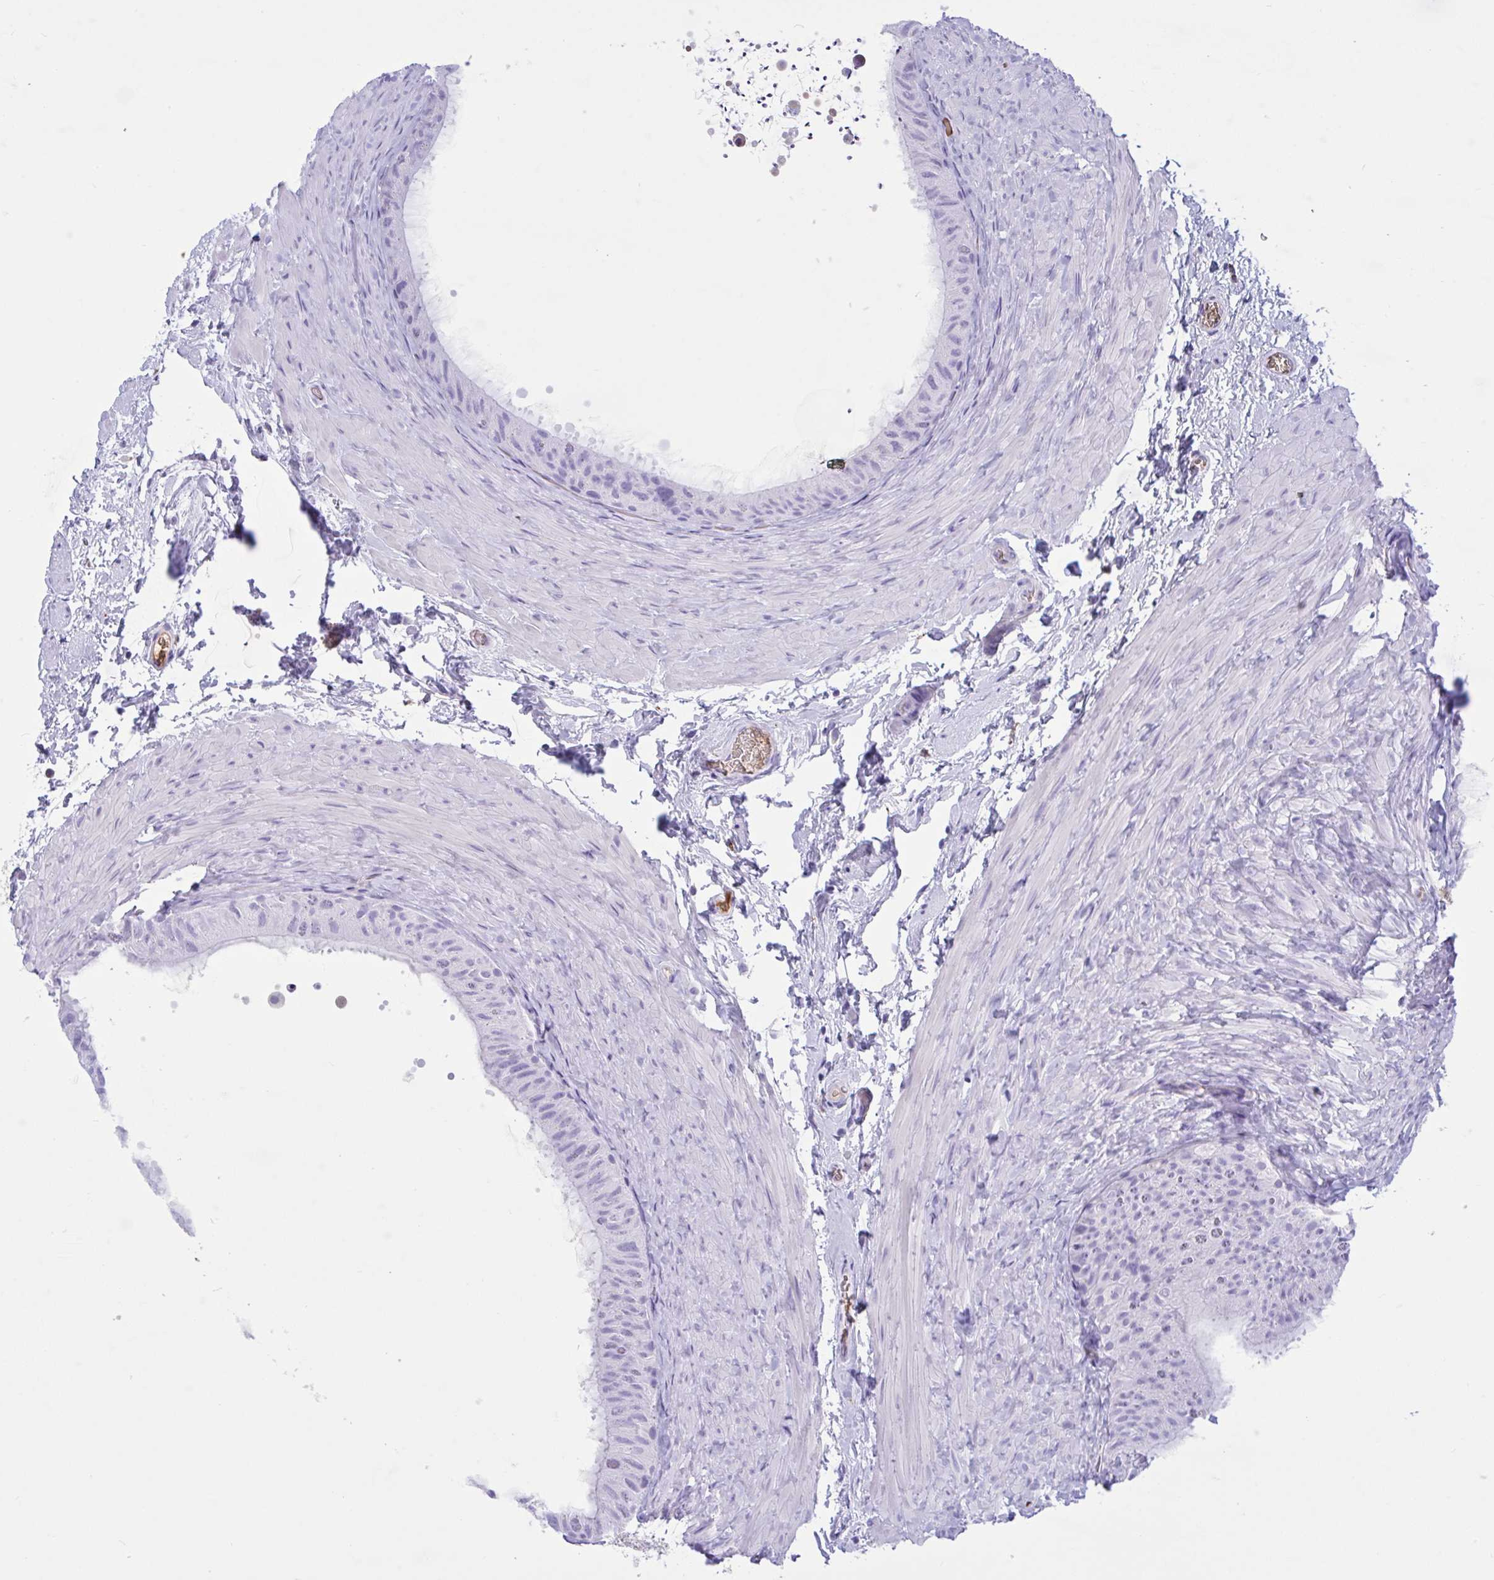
{"staining": {"intensity": "negative", "quantity": "none", "location": "none"}, "tissue": "epididymis", "cell_type": "Glandular cells", "image_type": "normal", "snomed": [{"axis": "morphology", "description": "Normal tissue, NOS"}, {"axis": "topography", "description": "Epididymis, spermatic cord, NOS"}, {"axis": "topography", "description": "Epididymis"}], "caption": "Immunohistochemistry image of benign epididymis: epididymis stained with DAB (3,3'-diaminobenzidine) reveals no significant protein staining in glandular cells.", "gene": "LARGE2", "patient": {"sex": "male", "age": 31}}